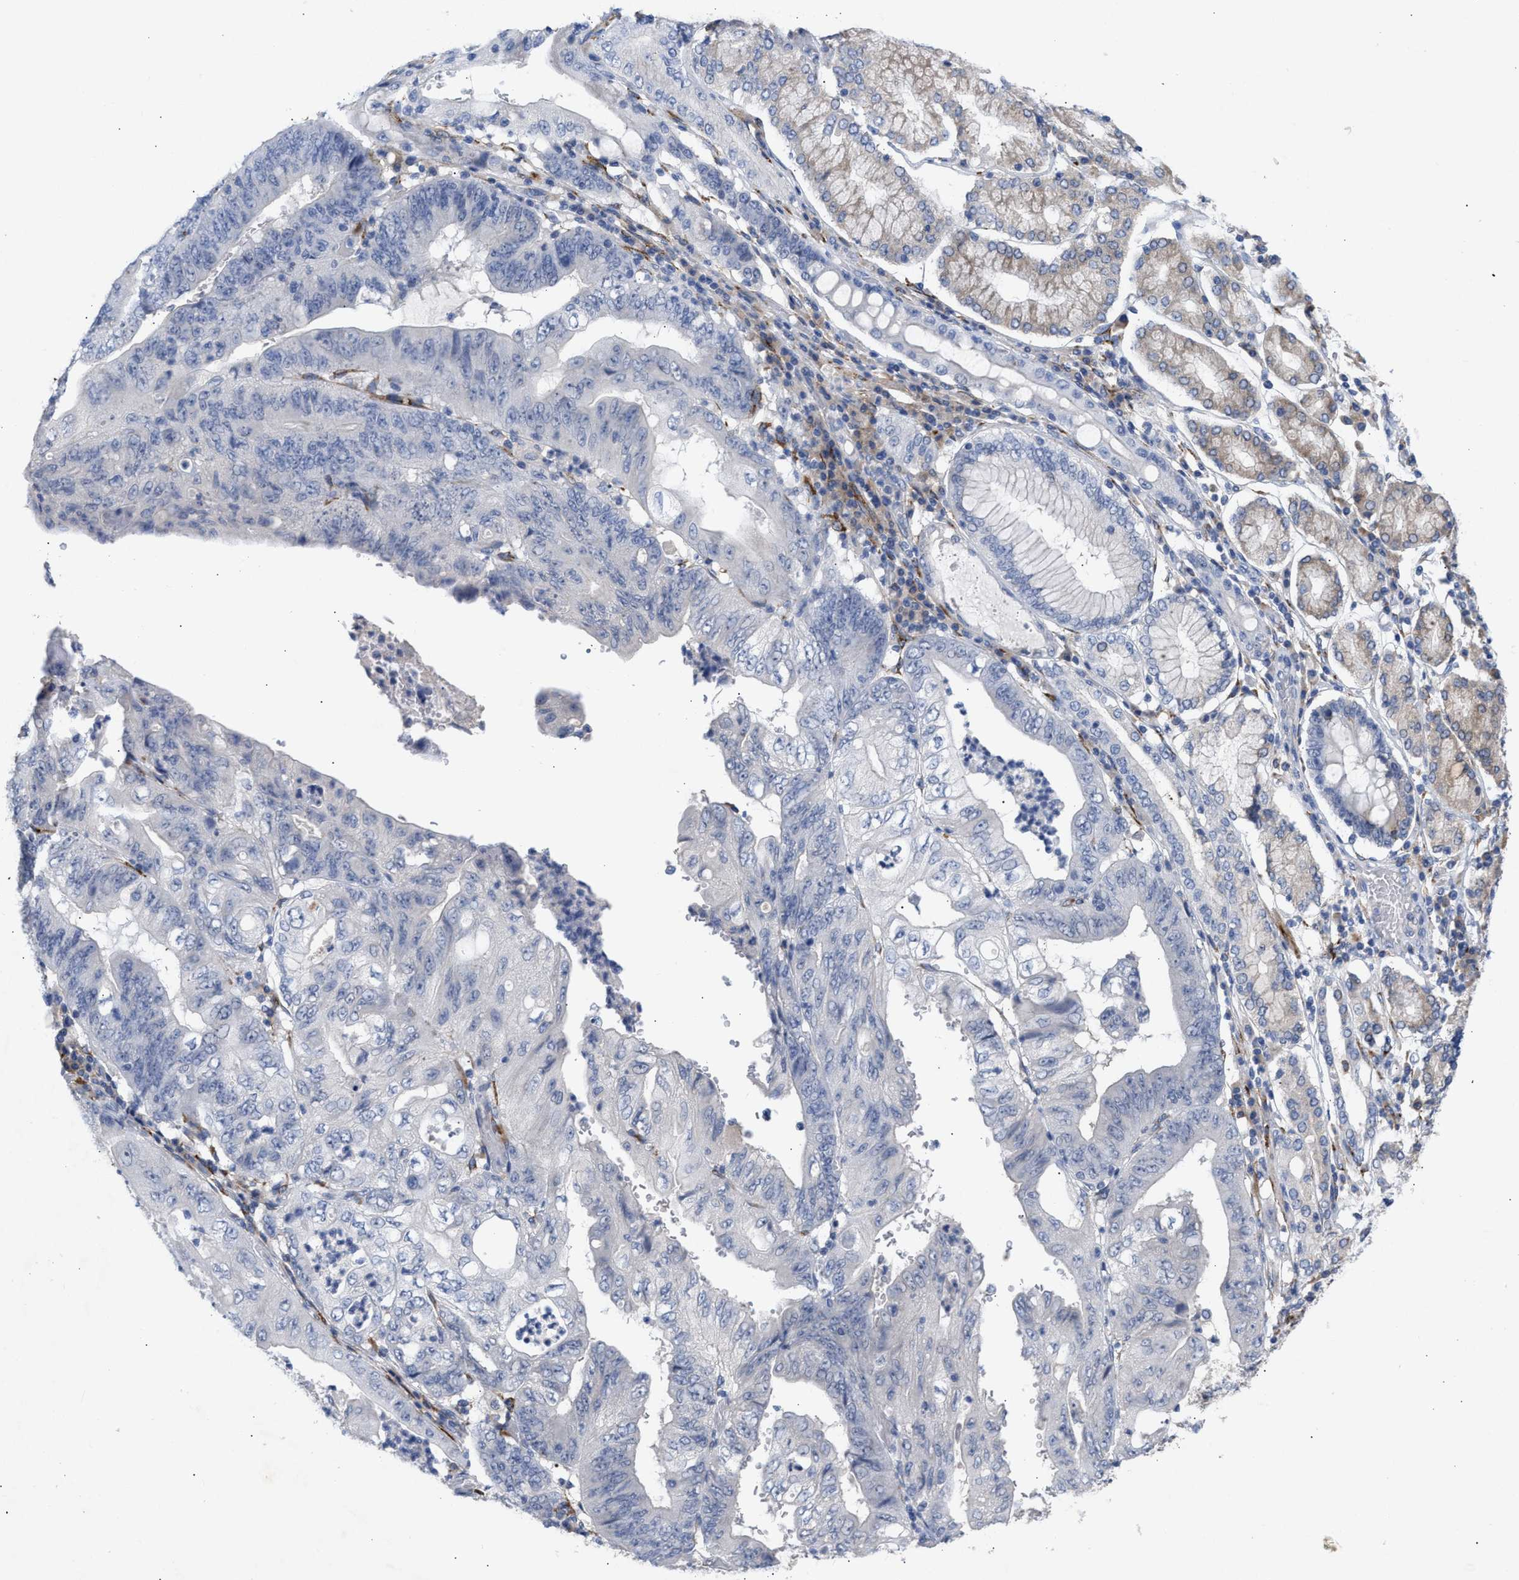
{"staining": {"intensity": "negative", "quantity": "none", "location": "none"}, "tissue": "stomach cancer", "cell_type": "Tumor cells", "image_type": "cancer", "snomed": [{"axis": "morphology", "description": "Adenocarcinoma, NOS"}, {"axis": "topography", "description": "Stomach"}], "caption": "Stomach adenocarcinoma stained for a protein using IHC displays no staining tumor cells.", "gene": "SELENOM", "patient": {"sex": "female", "age": 73}}